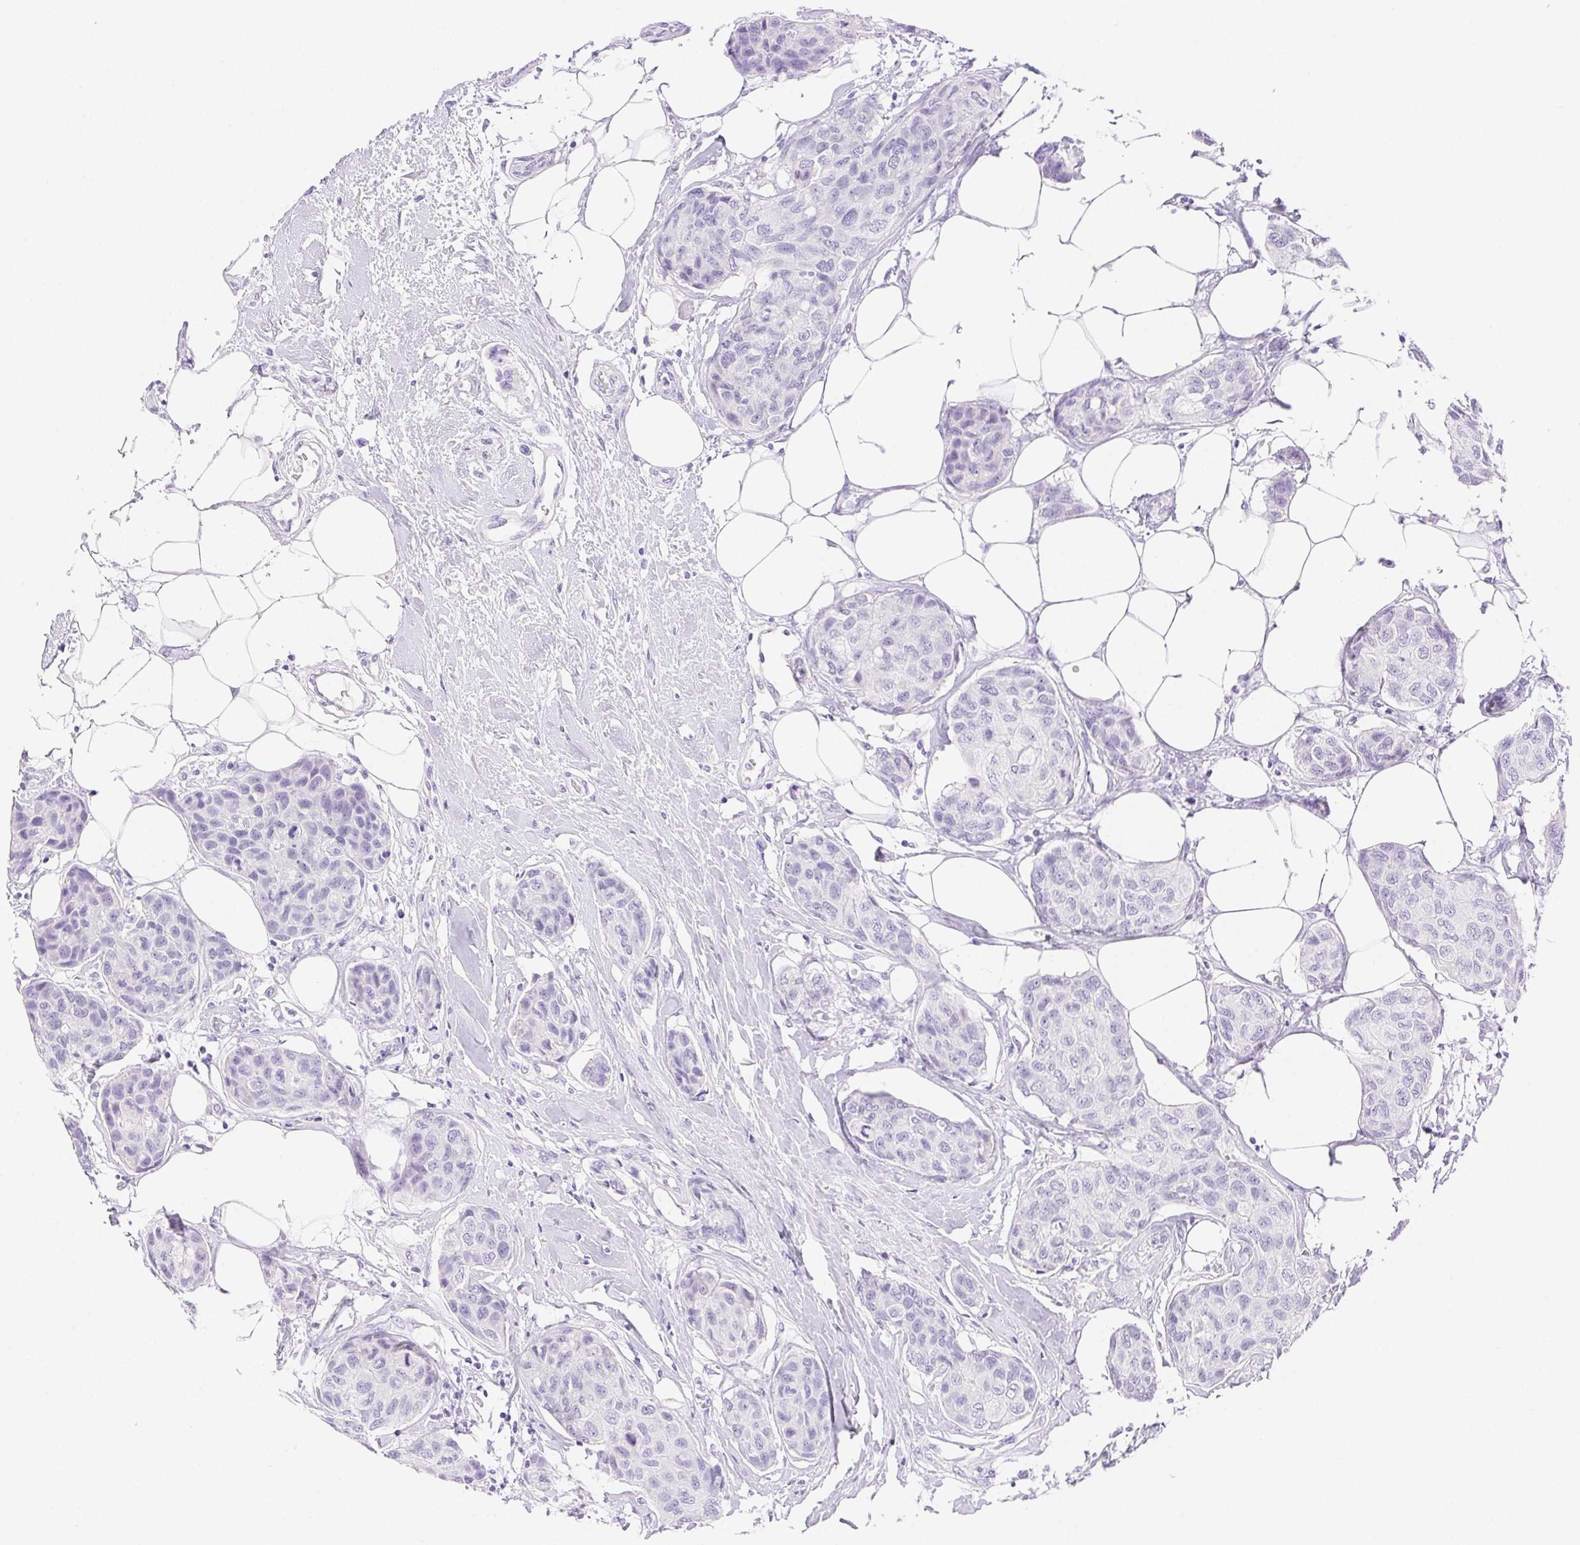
{"staining": {"intensity": "negative", "quantity": "none", "location": "none"}, "tissue": "breast cancer", "cell_type": "Tumor cells", "image_type": "cancer", "snomed": [{"axis": "morphology", "description": "Duct carcinoma"}, {"axis": "topography", "description": "Breast"}], "caption": "Tumor cells are negative for brown protein staining in breast cancer (infiltrating ductal carcinoma).", "gene": "SPACA4", "patient": {"sex": "female", "age": 80}}